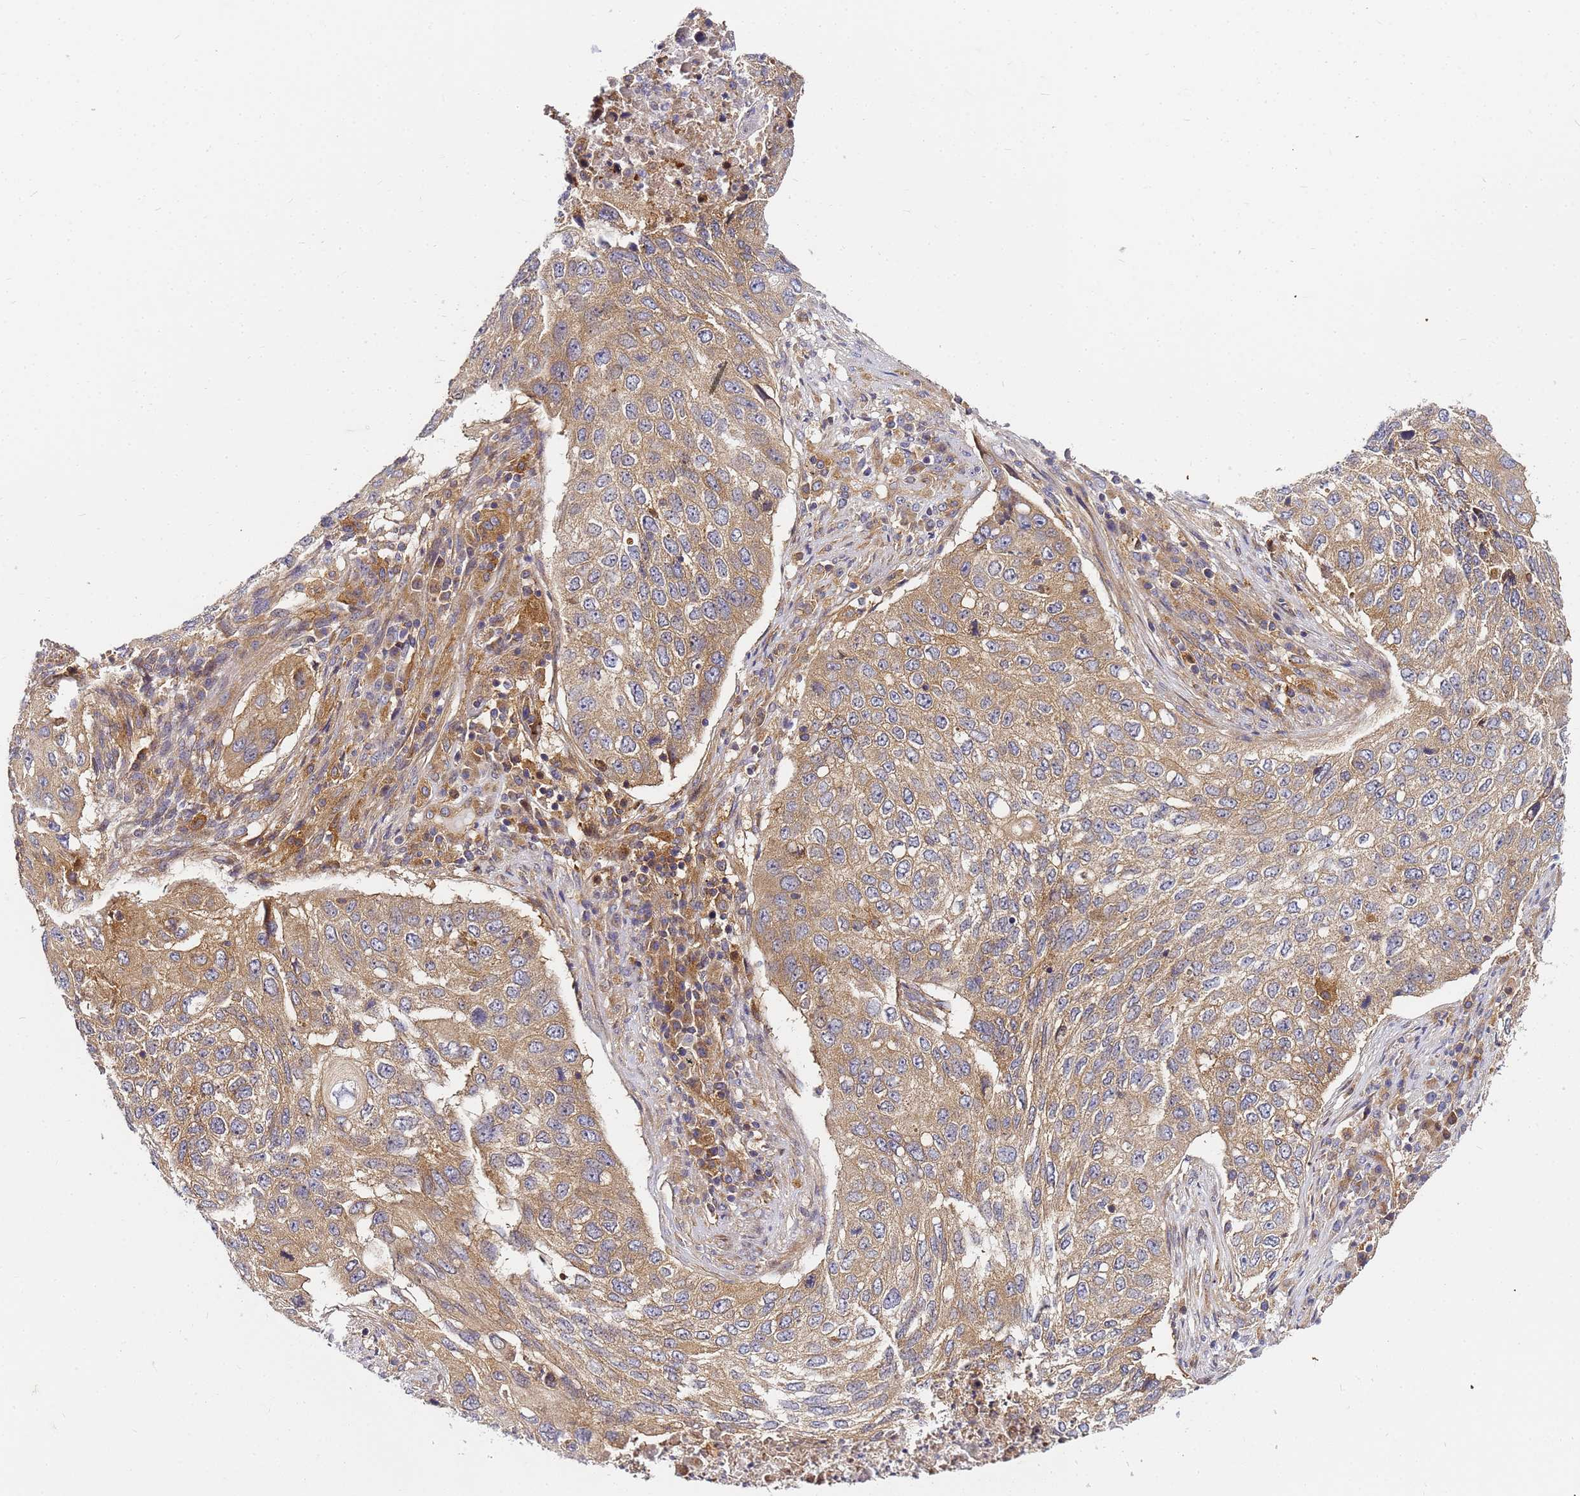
{"staining": {"intensity": "moderate", "quantity": ">75%", "location": "cytoplasmic/membranous"}, "tissue": "lung cancer", "cell_type": "Tumor cells", "image_type": "cancer", "snomed": [{"axis": "morphology", "description": "Squamous cell carcinoma, NOS"}, {"axis": "topography", "description": "Lung"}], "caption": "Immunohistochemical staining of lung squamous cell carcinoma reveals medium levels of moderate cytoplasmic/membranous protein expression in about >75% of tumor cells.", "gene": "CHM", "patient": {"sex": "female", "age": 63}}